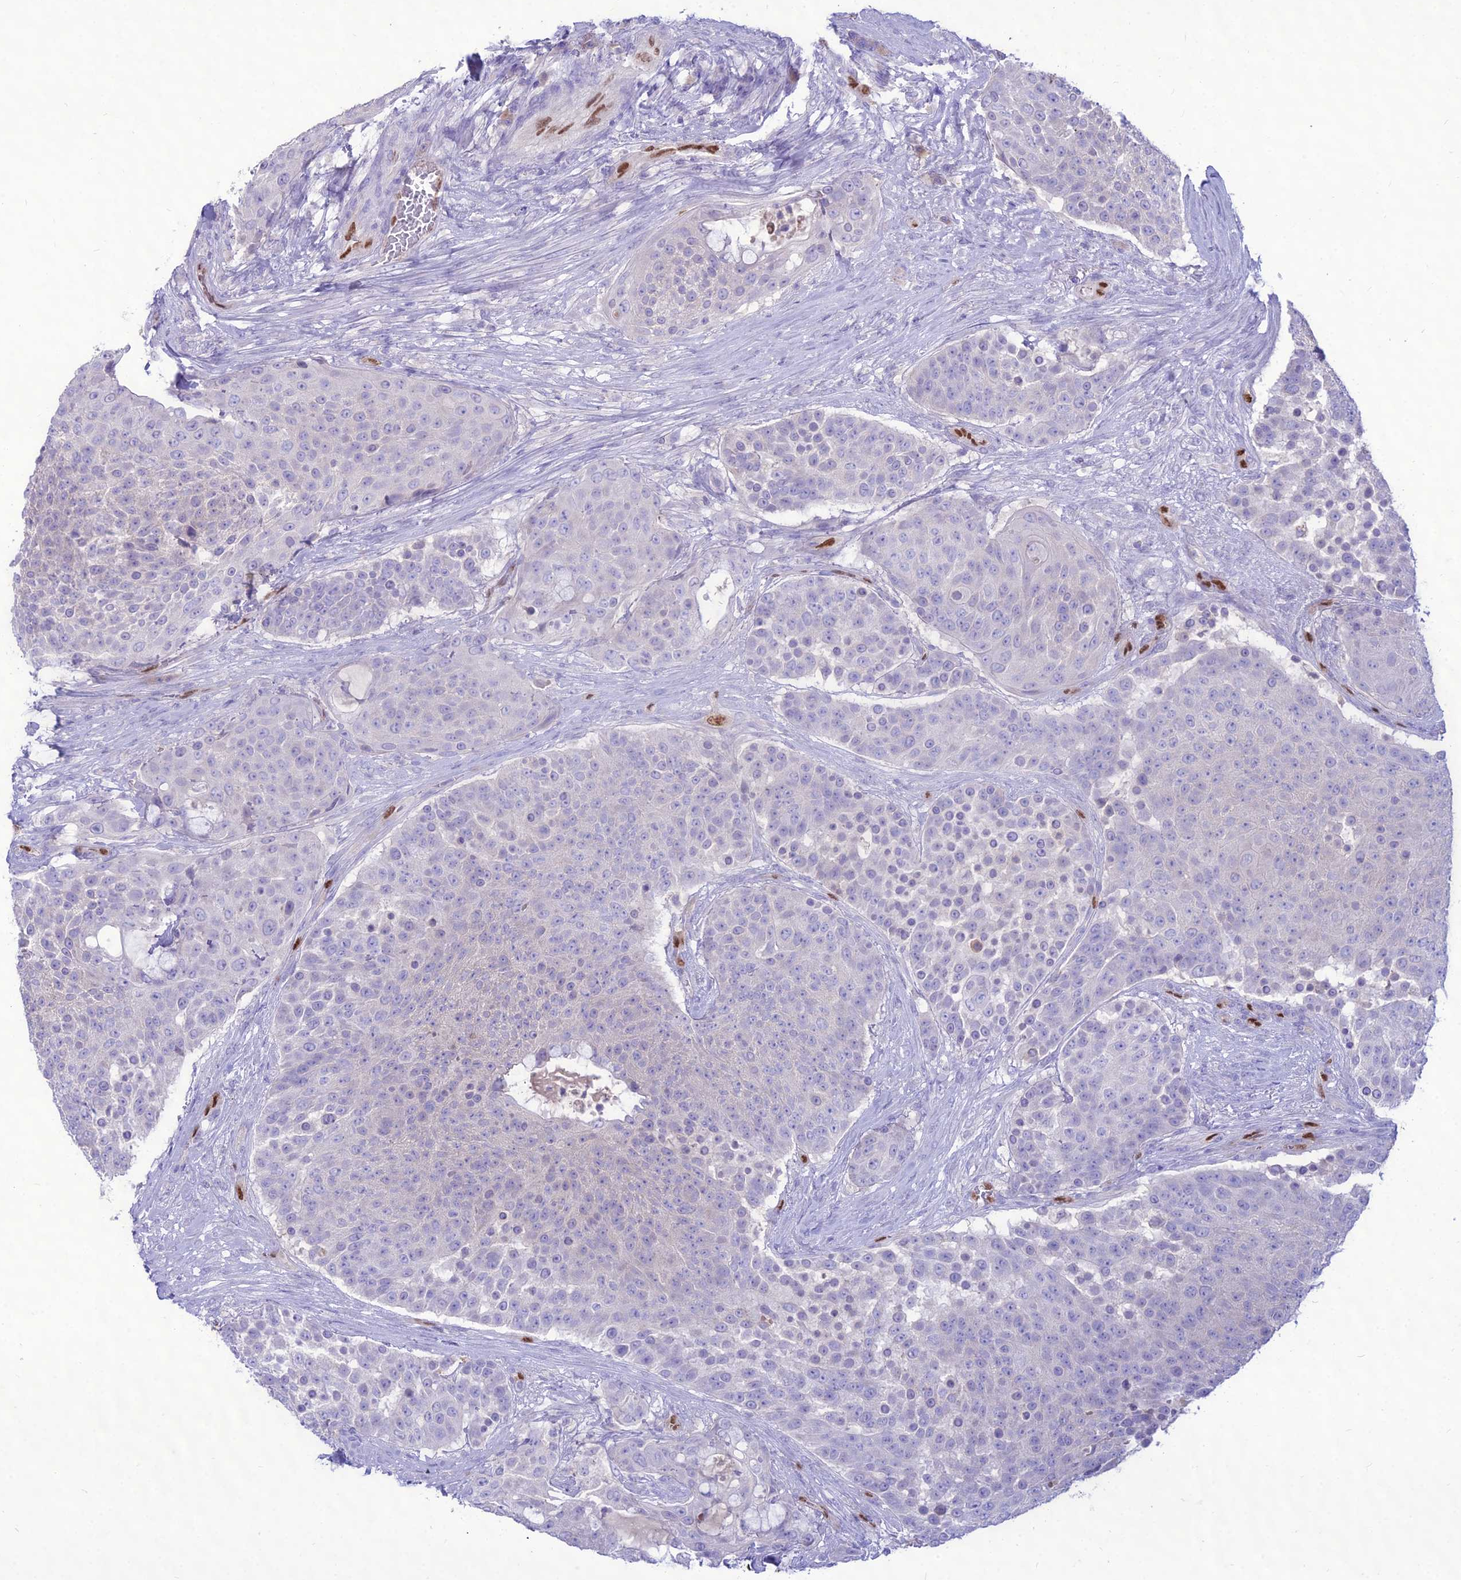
{"staining": {"intensity": "negative", "quantity": "none", "location": "none"}, "tissue": "urothelial cancer", "cell_type": "Tumor cells", "image_type": "cancer", "snomed": [{"axis": "morphology", "description": "Urothelial carcinoma, High grade"}, {"axis": "topography", "description": "Urinary bladder"}], "caption": "Immunohistochemistry image of neoplastic tissue: human urothelial carcinoma (high-grade) stained with DAB (3,3'-diaminobenzidine) shows no significant protein staining in tumor cells.", "gene": "NOVA2", "patient": {"sex": "female", "age": 63}}